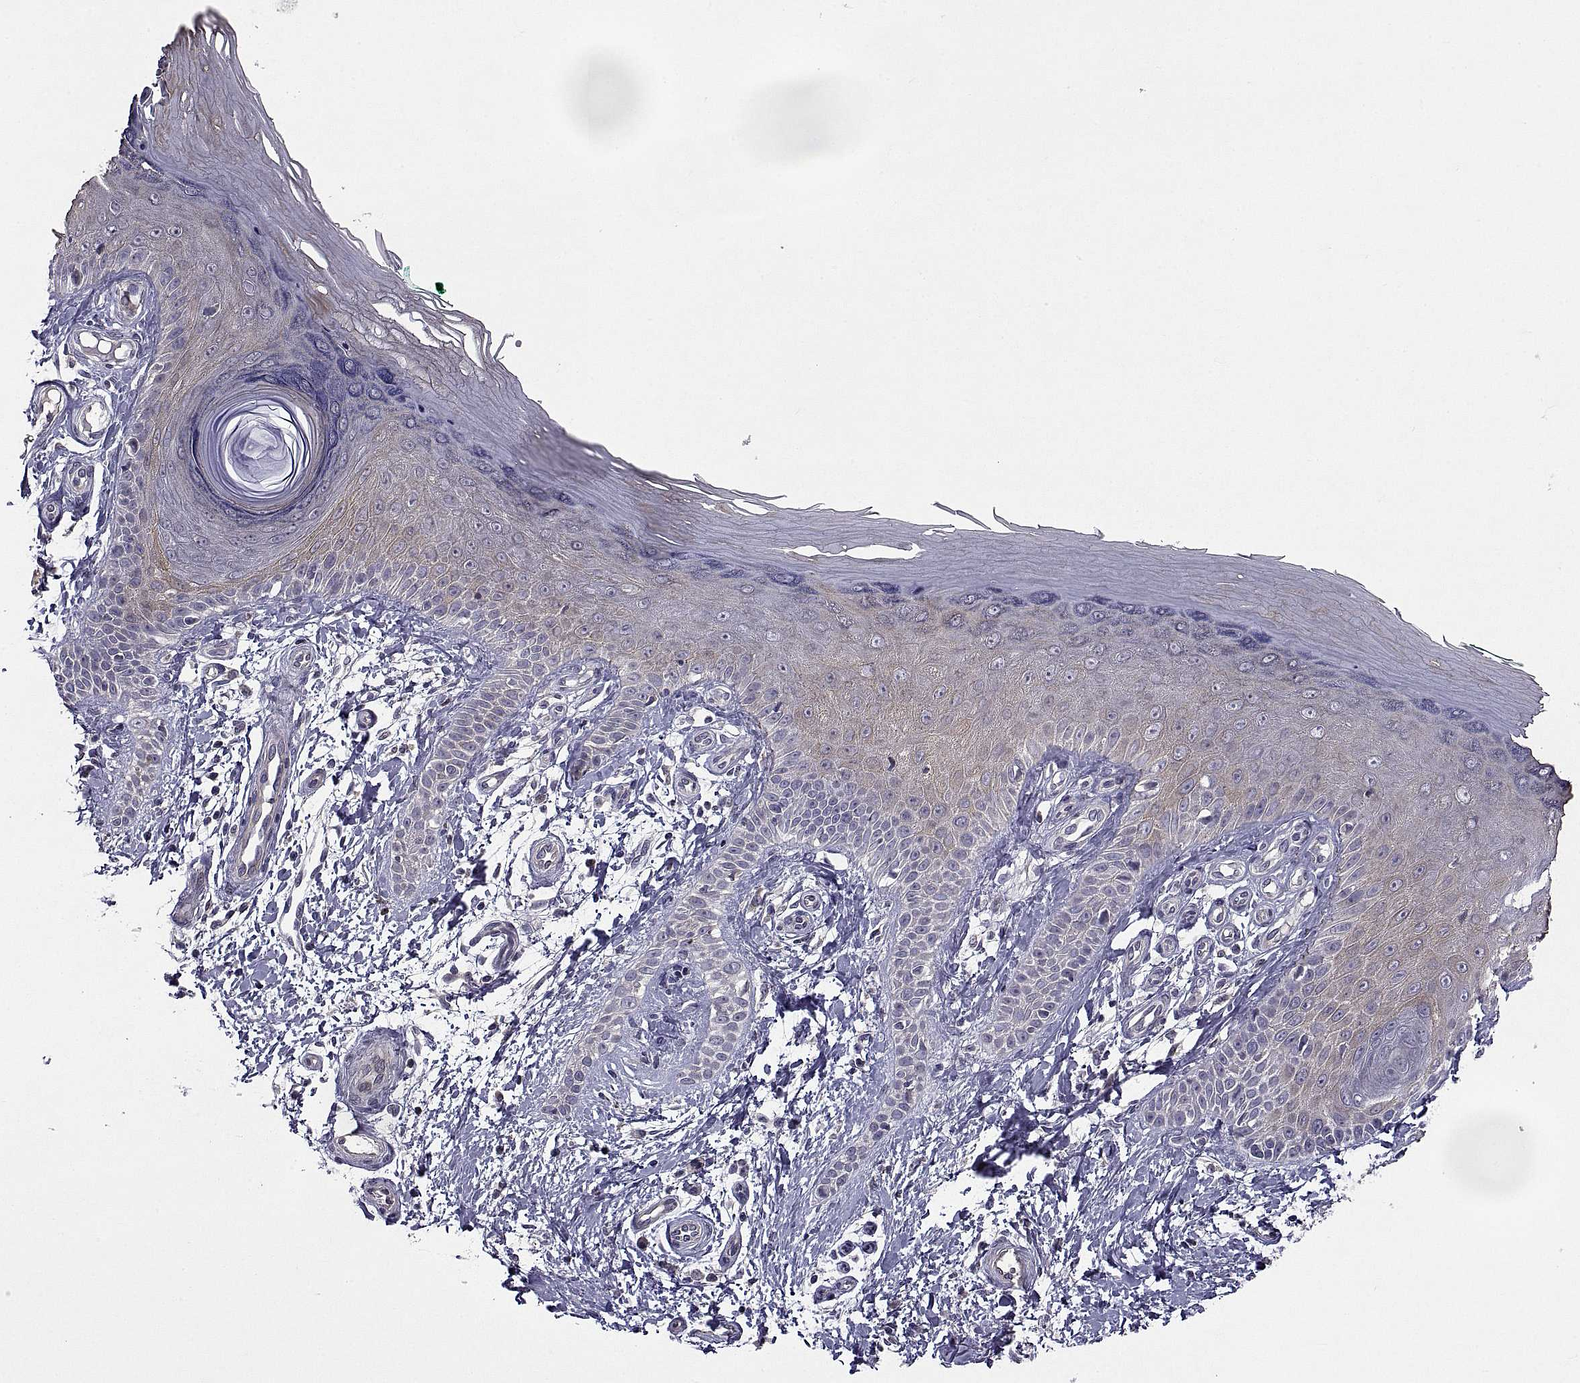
{"staining": {"intensity": "negative", "quantity": "none", "location": "none"}, "tissue": "skin", "cell_type": "Fibroblasts", "image_type": "normal", "snomed": [{"axis": "morphology", "description": "Normal tissue, NOS"}, {"axis": "morphology", "description": "Inflammation, NOS"}, {"axis": "morphology", "description": "Fibrosis, NOS"}, {"axis": "topography", "description": "Skin"}], "caption": "Benign skin was stained to show a protein in brown. There is no significant staining in fibroblasts. (Immunohistochemistry, brightfield microscopy, high magnification).", "gene": "NPTX2", "patient": {"sex": "male", "age": 71}}